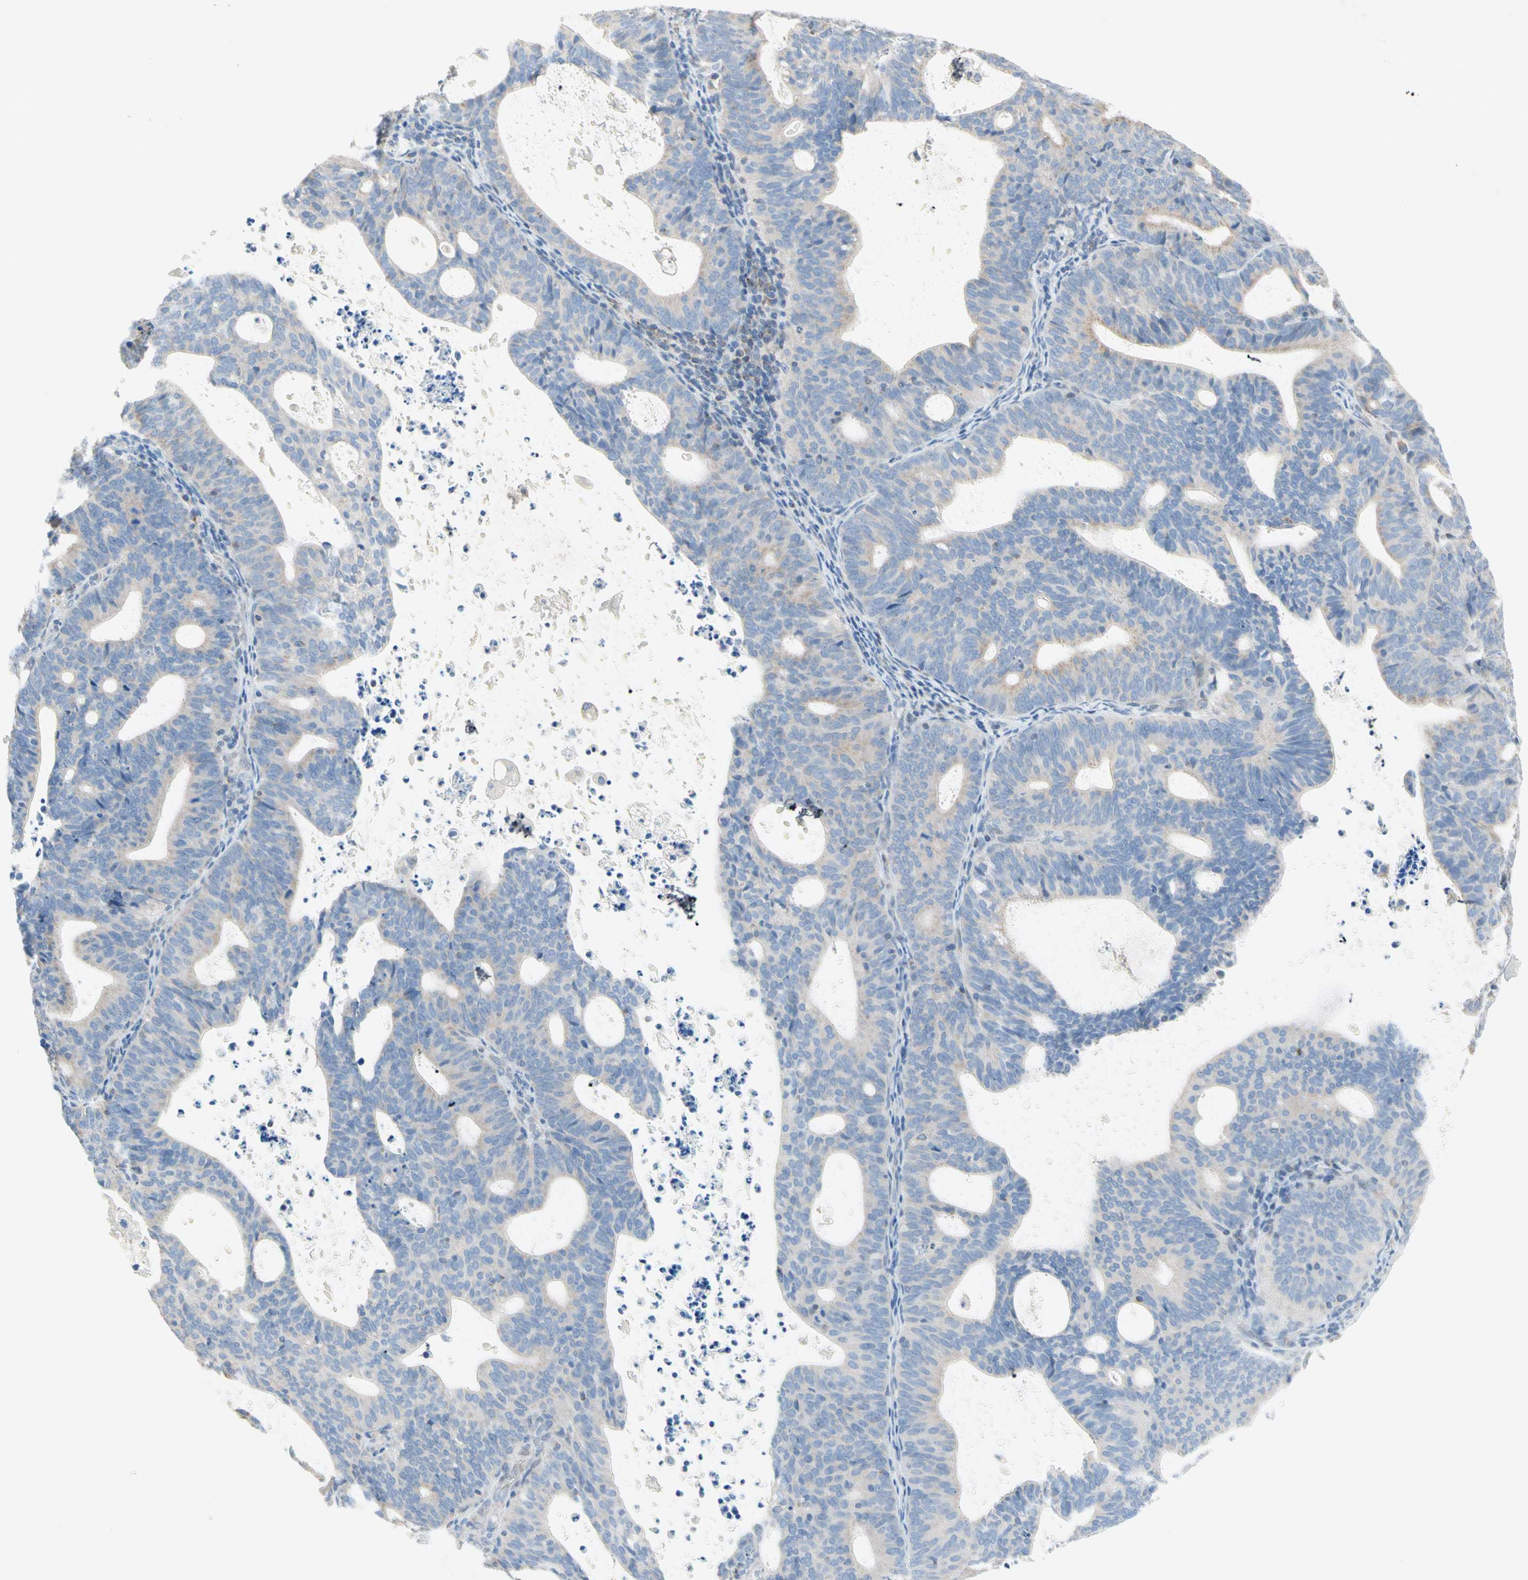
{"staining": {"intensity": "weak", "quantity": "25%-75%", "location": "cytoplasmic/membranous"}, "tissue": "endometrial cancer", "cell_type": "Tumor cells", "image_type": "cancer", "snomed": [{"axis": "morphology", "description": "Adenocarcinoma, NOS"}, {"axis": "topography", "description": "Uterus"}], "caption": "This is a photomicrograph of immunohistochemistry (IHC) staining of endometrial adenocarcinoma, which shows weak expression in the cytoplasmic/membranous of tumor cells.", "gene": "MFF", "patient": {"sex": "female", "age": 83}}